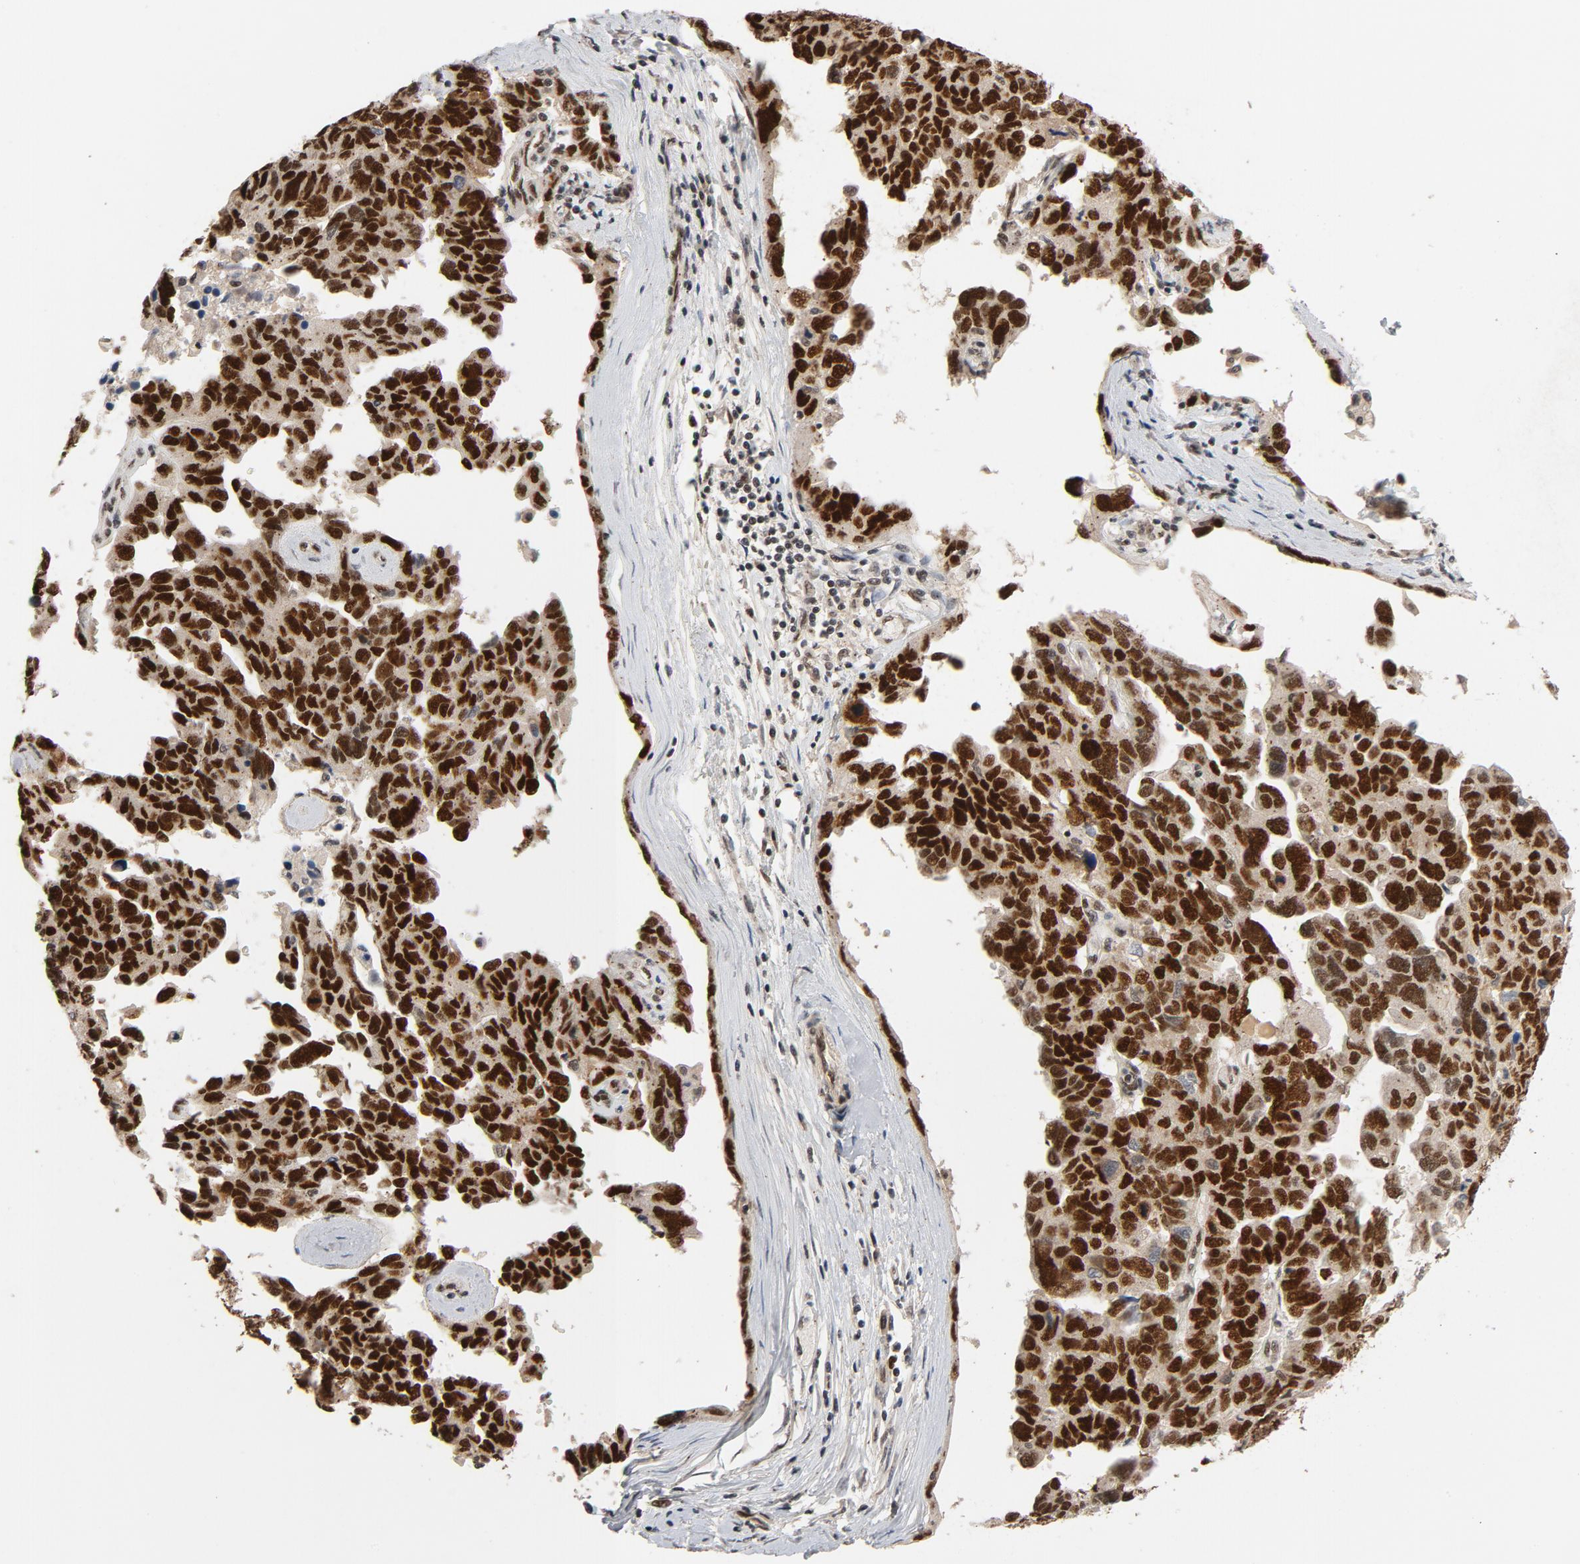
{"staining": {"intensity": "strong", "quantity": ">75%", "location": "nuclear"}, "tissue": "ovarian cancer", "cell_type": "Tumor cells", "image_type": "cancer", "snomed": [{"axis": "morphology", "description": "Cystadenocarcinoma, serous, NOS"}, {"axis": "topography", "description": "Ovary"}], "caption": "Immunohistochemistry (IHC) (DAB (3,3'-diaminobenzidine)) staining of human ovarian cancer (serous cystadenocarcinoma) shows strong nuclear protein staining in about >75% of tumor cells.", "gene": "SMARCD1", "patient": {"sex": "female", "age": 64}}